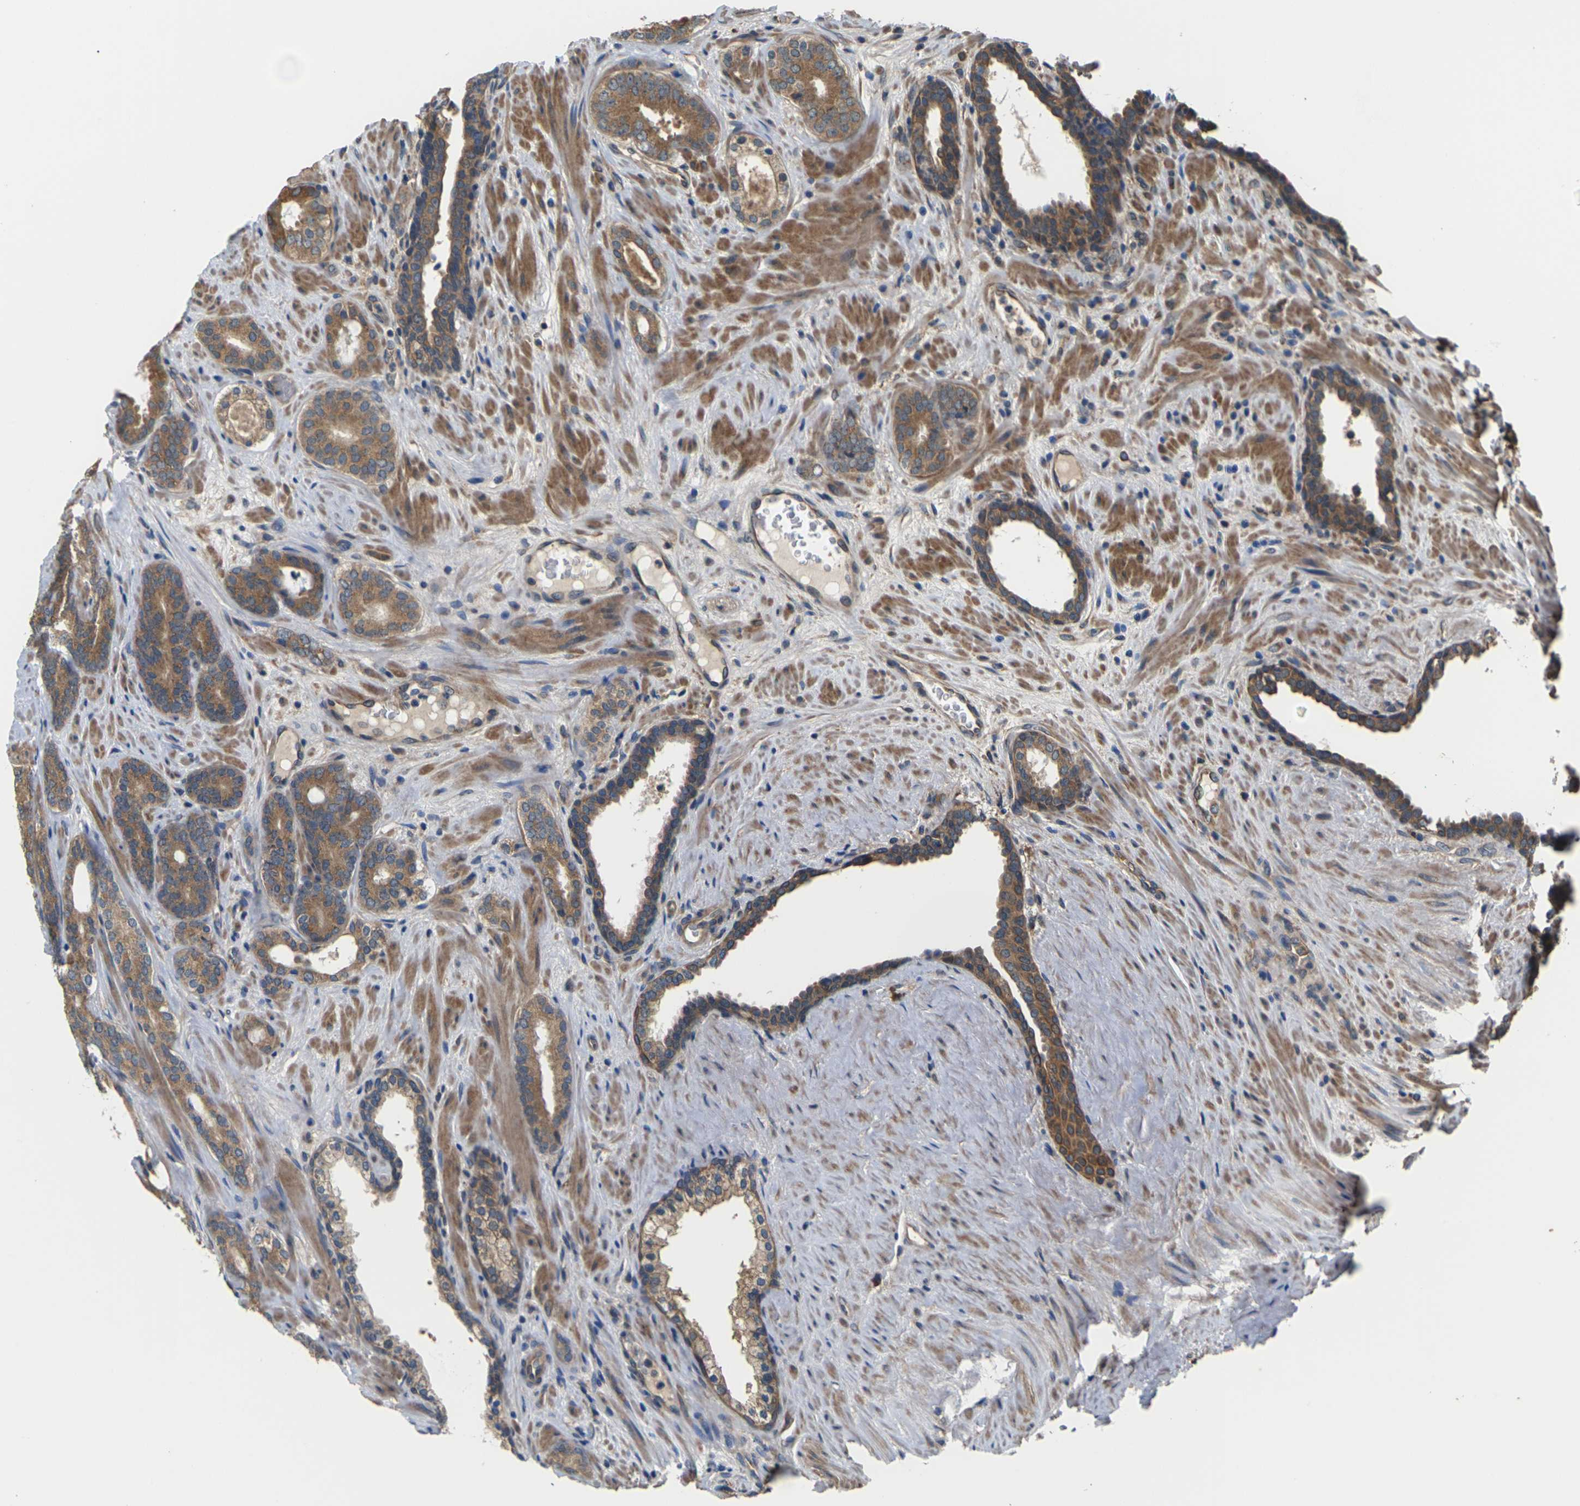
{"staining": {"intensity": "moderate", "quantity": ">75%", "location": "cytoplasmic/membranous"}, "tissue": "prostate cancer", "cell_type": "Tumor cells", "image_type": "cancer", "snomed": [{"axis": "morphology", "description": "Adenocarcinoma, Low grade"}, {"axis": "topography", "description": "Prostate"}], "caption": "Immunohistochemistry (IHC) micrograph of human prostate cancer stained for a protein (brown), which exhibits medium levels of moderate cytoplasmic/membranous staining in approximately >75% of tumor cells.", "gene": "NRAS", "patient": {"sex": "male", "age": 63}}